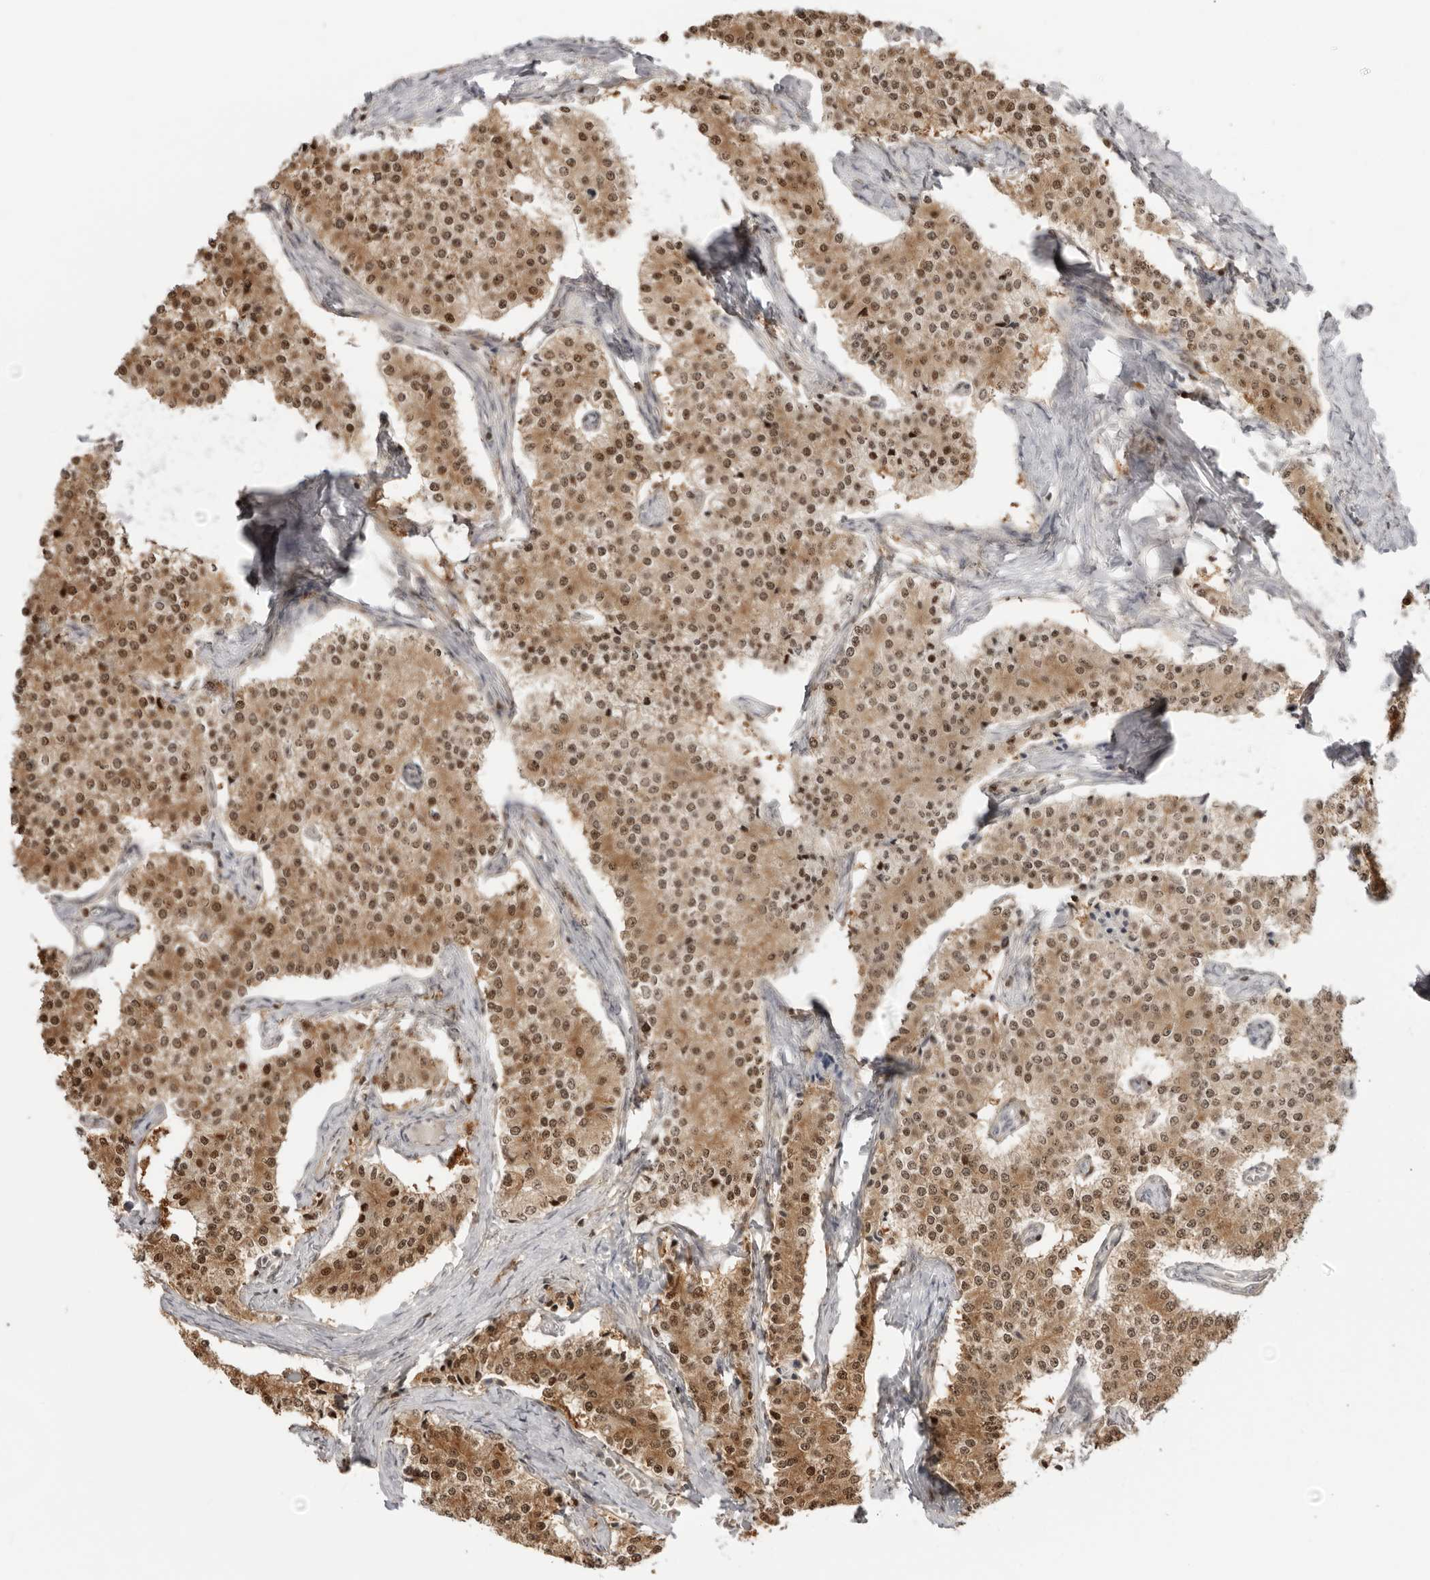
{"staining": {"intensity": "moderate", "quantity": ">75%", "location": "cytoplasmic/membranous,nuclear"}, "tissue": "carcinoid", "cell_type": "Tumor cells", "image_type": "cancer", "snomed": [{"axis": "morphology", "description": "Carcinoid, malignant, NOS"}, {"axis": "topography", "description": "Colon"}], "caption": "This micrograph exhibits immunohistochemistry (IHC) staining of human carcinoid, with medium moderate cytoplasmic/membranous and nuclear positivity in approximately >75% of tumor cells.", "gene": "RNF146", "patient": {"sex": "female", "age": 52}}